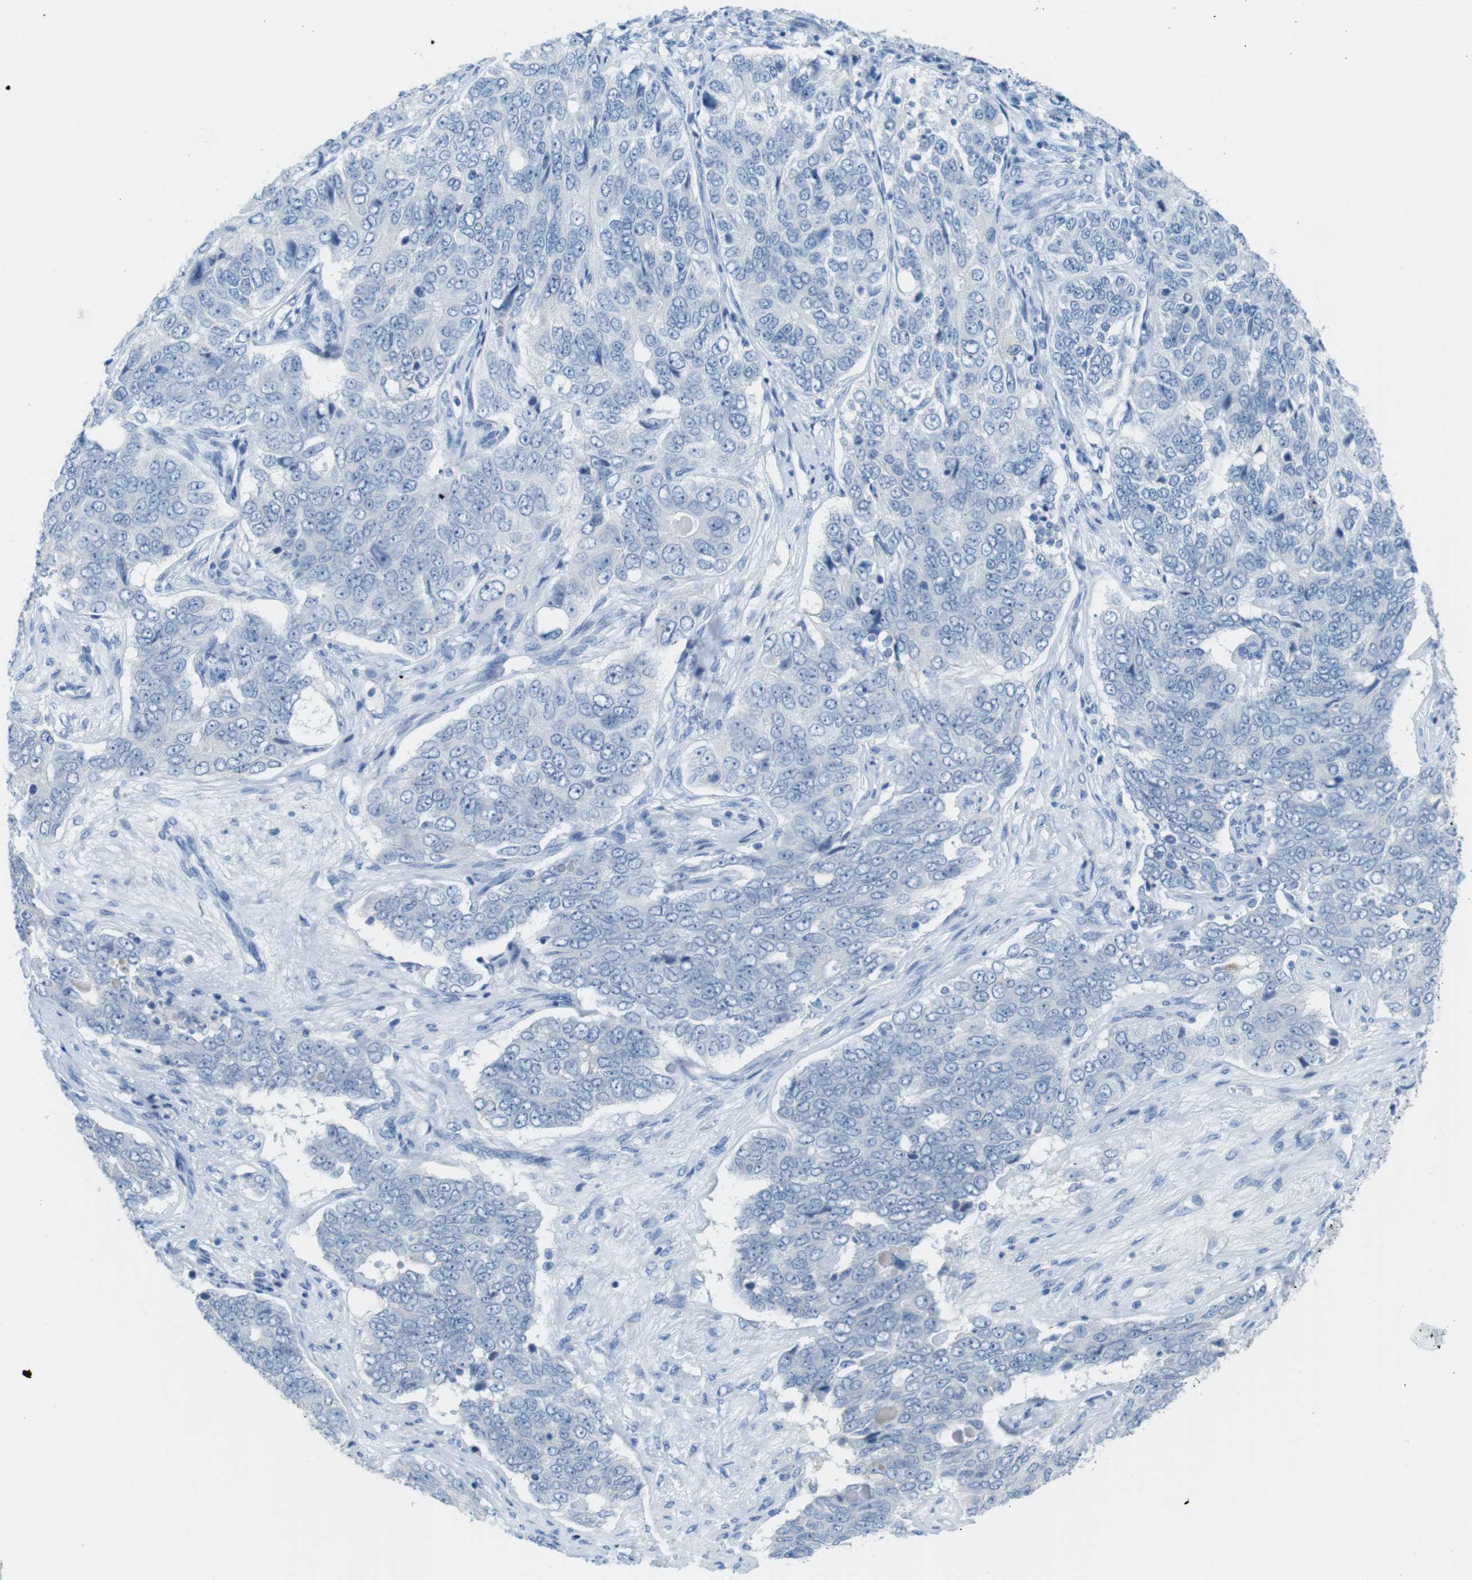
{"staining": {"intensity": "negative", "quantity": "none", "location": "none"}, "tissue": "ovarian cancer", "cell_type": "Tumor cells", "image_type": "cancer", "snomed": [{"axis": "morphology", "description": "Carcinoma, endometroid"}, {"axis": "topography", "description": "Ovary"}], "caption": "Human ovarian endometroid carcinoma stained for a protein using IHC shows no expression in tumor cells.", "gene": "GAP43", "patient": {"sex": "female", "age": 51}}